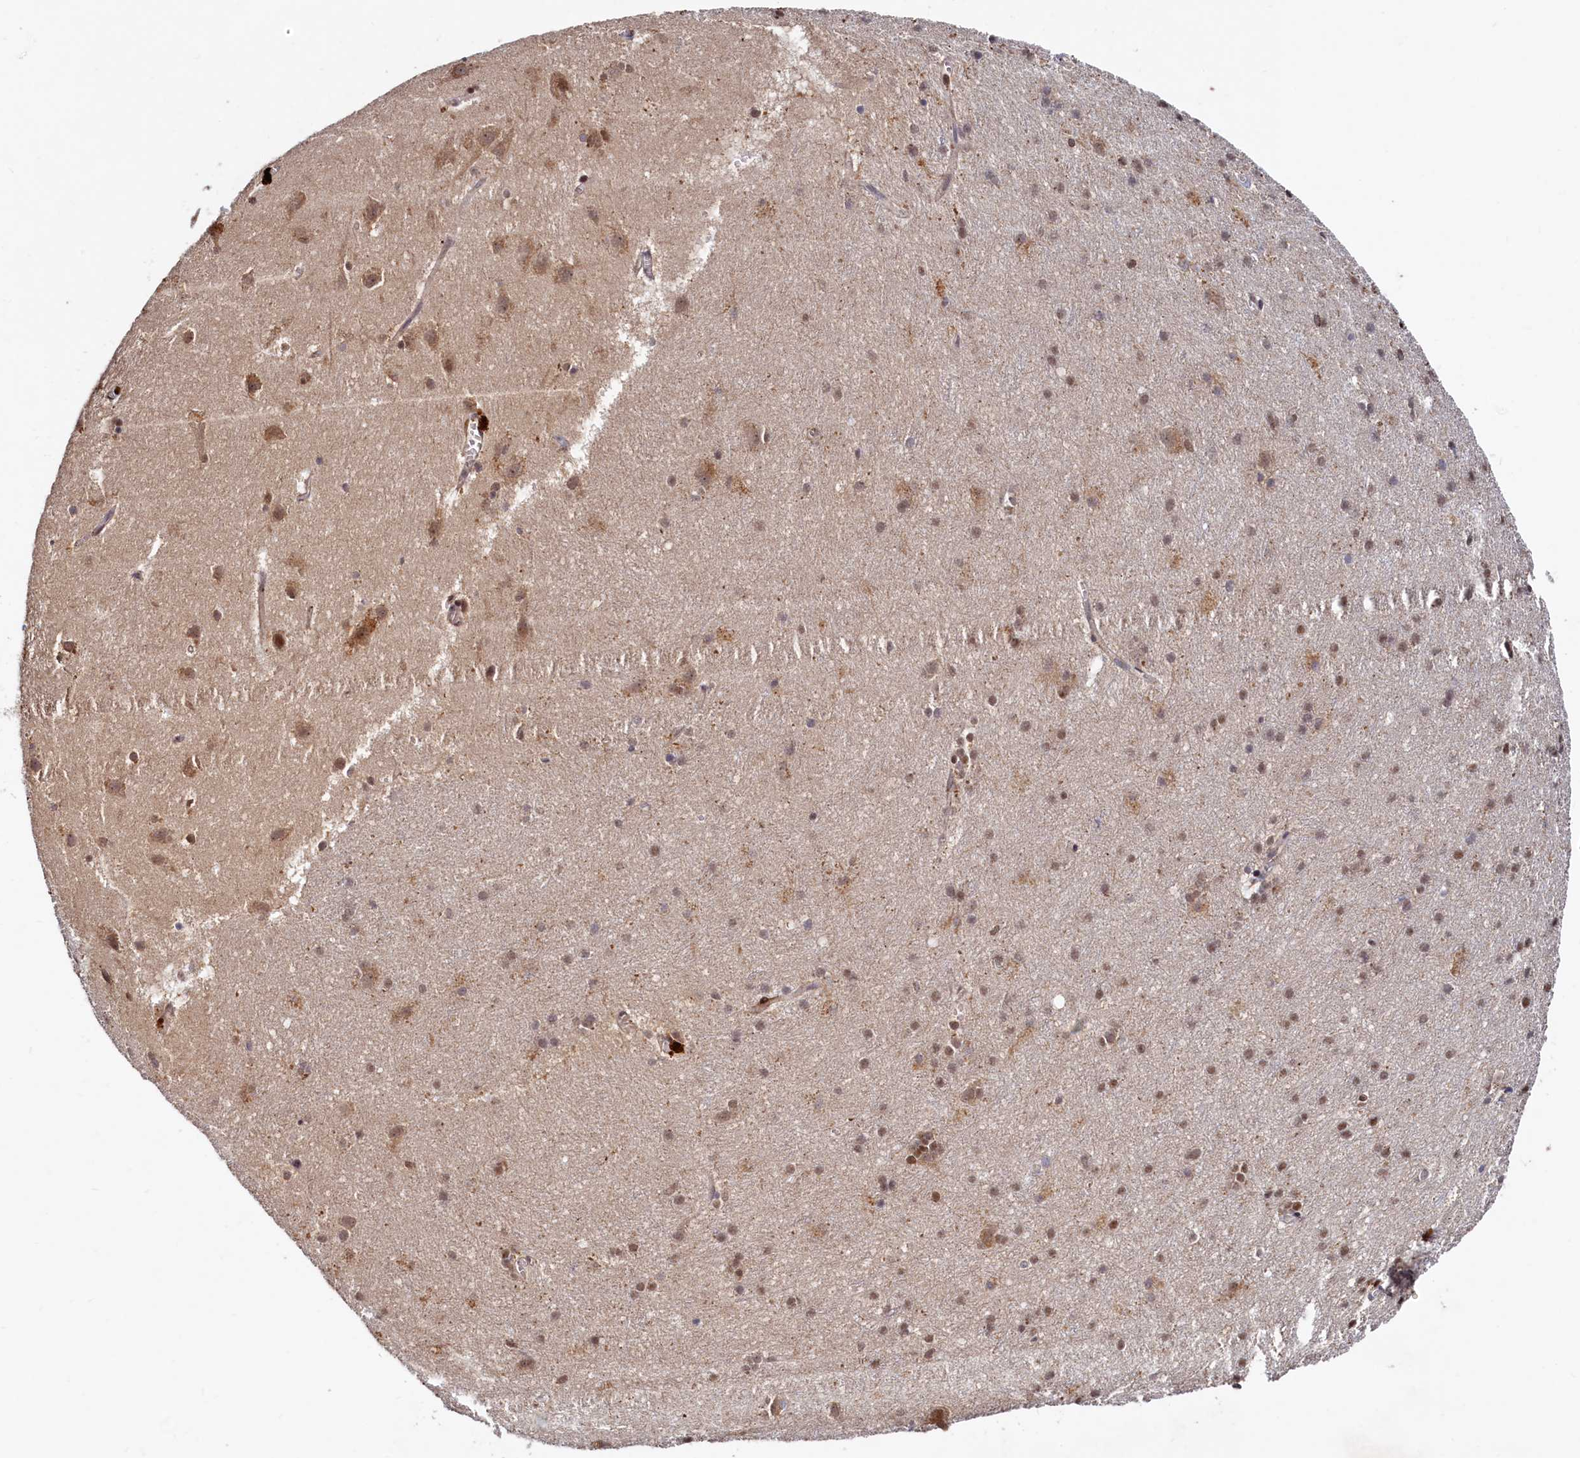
{"staining": {"intensity": "weak", "quantity": ">75%", "location": "cytoplasmic/membranous"}, "tissue": "cerebral cortex", "cell_type": "Endothelial cells", "image_type": "normal", "snomed": [{"axis": "morphology", "description": "Normal tissue, NOS"}, {"axis": "topography", "description": "Cerebral cortex"}], "caption": "This photomicrograph reveals unremarkable cerebral cortex stained with immunohistochemistry (IHC) to label a protein in brown. The cytoplasmic/membranous of endothelial cells show weak positivity for the protein. Nuclei are counter-stained blue.", "gene": "TRAPPC4", "patient": {"sex": "male", "age": 54}}